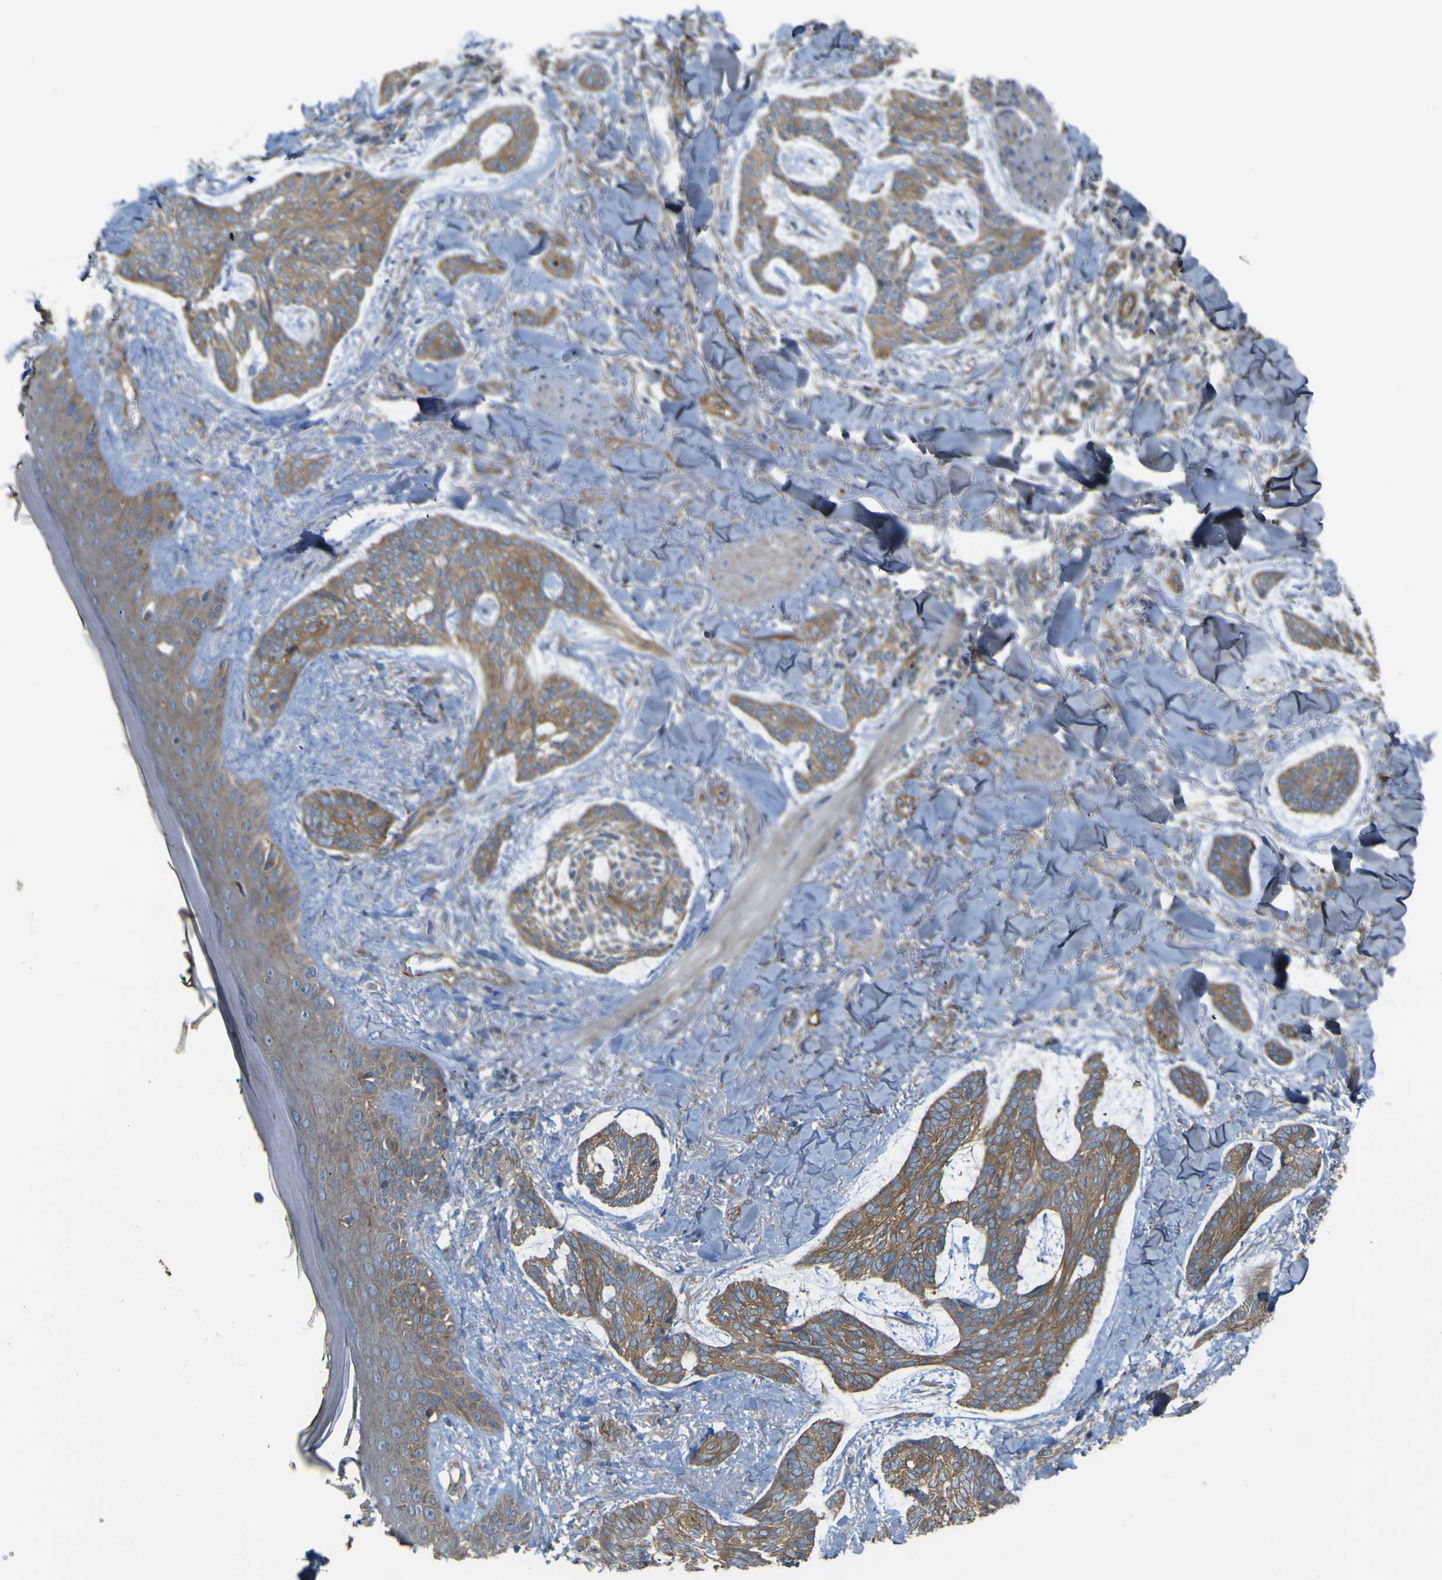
{"staining": {"intensity": "moderate", "quantity": ">75%", "location": "cytoplasmic/membranous"}, "tissue": "skin cancer", "cell_type": "Tumor cells", "image_type": "cancer", "snomed": [{"axis": "morphology", "description": "Basal cell carcinoma"}, {"axis": "topography", "description": "Skin"}], "caption": "Immunohistochemical staining of basal cell carcinoma (skin) exhibits medium levels of moderate cytoplasmic/membranous protein expression in approximately >75% of tumor cells.", "gene": "FBXO30", "patient": {"sex": "male", "age": 43}}